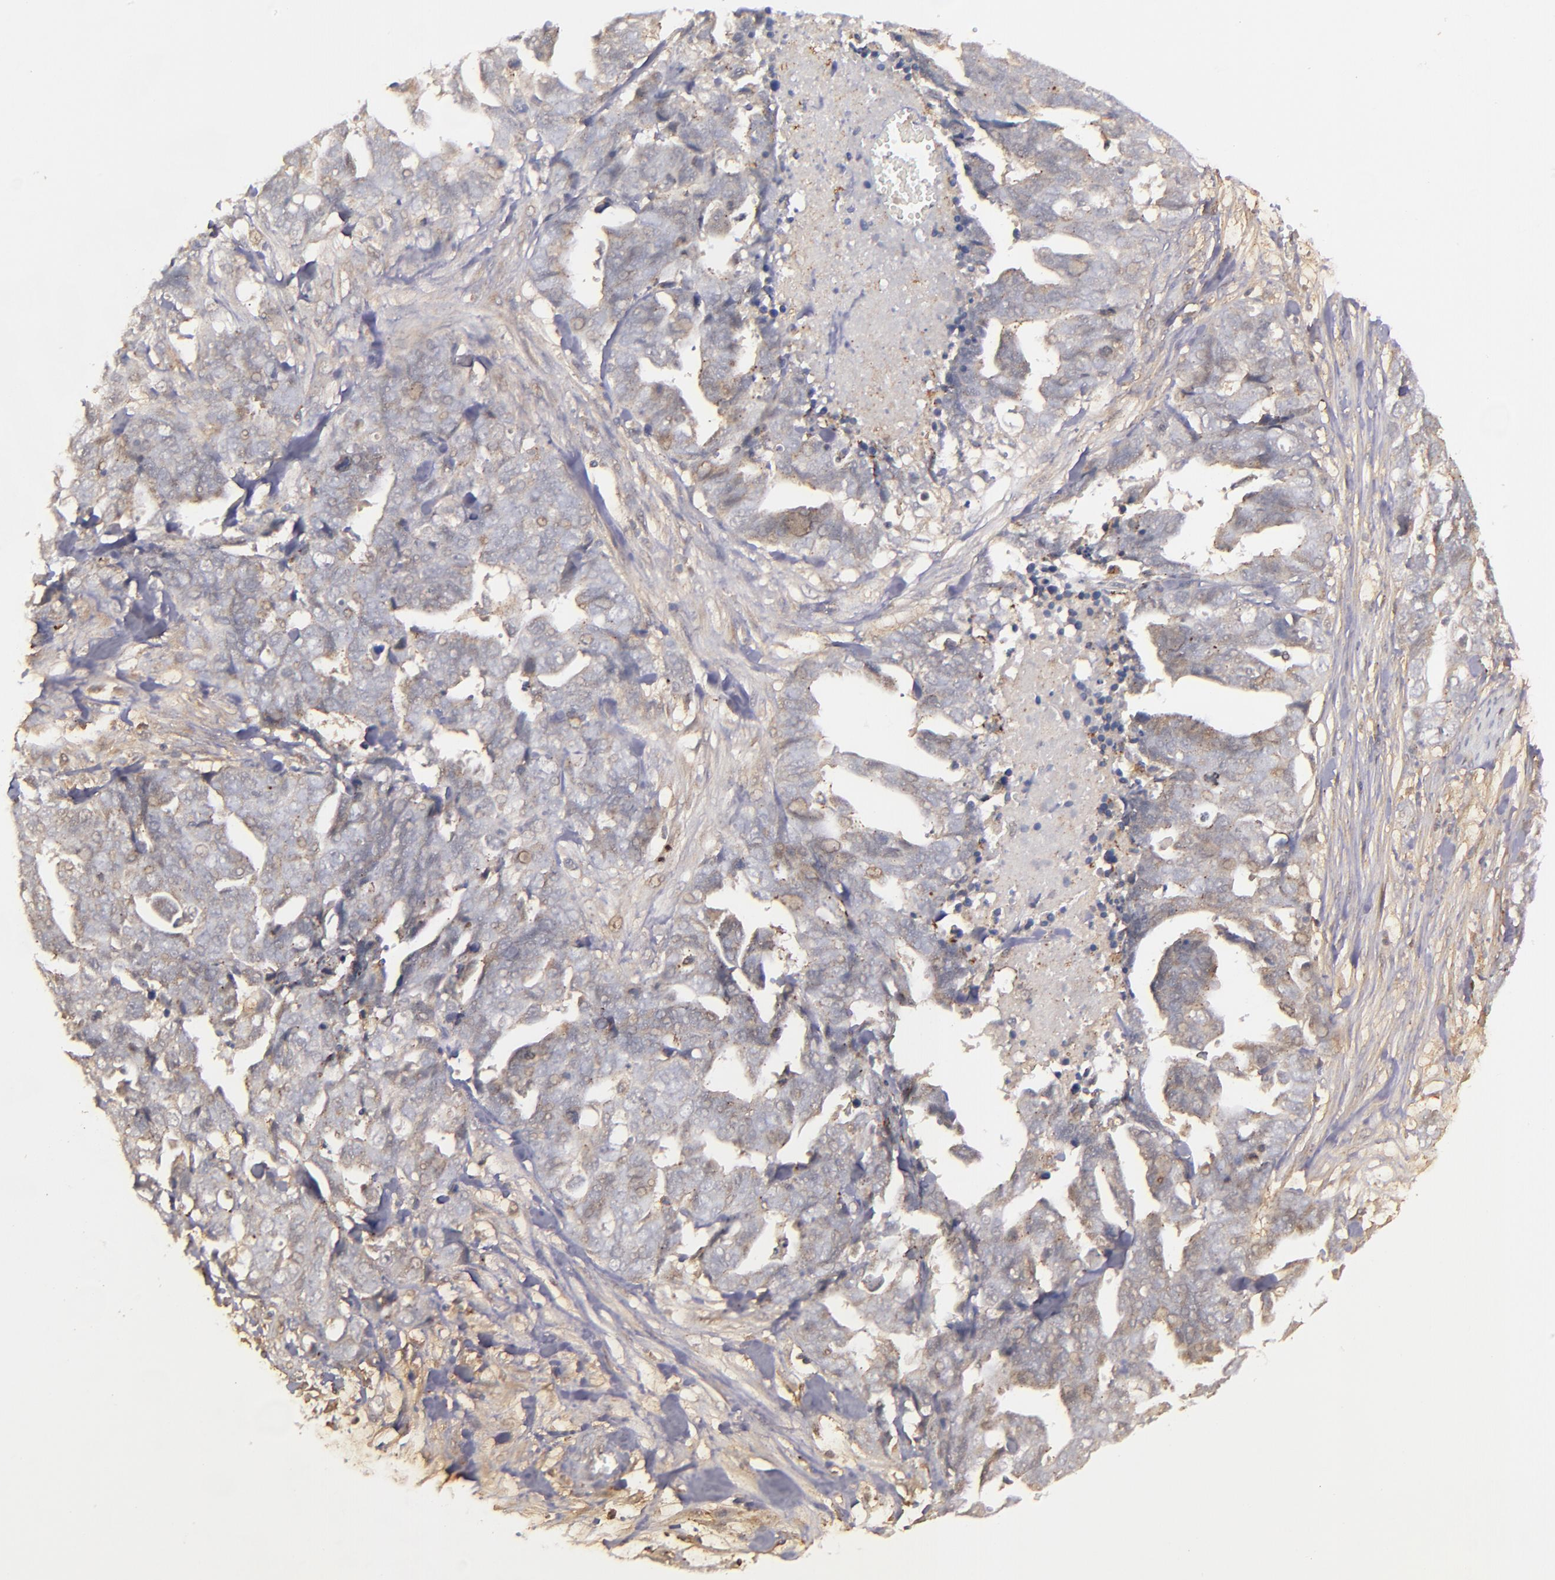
{"staining": {"intensity": "weak", "quantity": "25%-75%", "location": "cytoplasmic/membranous"}, "tissue": "ovarian cancer", "cell_type": "Tumor cells", "image_type": "cancer", "snomed": [{"axis": "morphology", "description": "Normal tissue, NOS"}, {"axis": "morphology", "description": "Cystadenocarcinoma, serous, NOS"}, {"axis": "topography", "description": "Fallopian tube"}, {"axis": "topography", "description": "Ovary"}], "caption": "About 25%-75% of tumor cells in human ovarian cancer (serous cystadenocarcinoma) exhibit weak cytoplasmic/membranous protein positivity as visualized by brown immunohistochemical staining.", "gene": "ZFYVE1", "patient": {"sex": "female", "age": 56}}